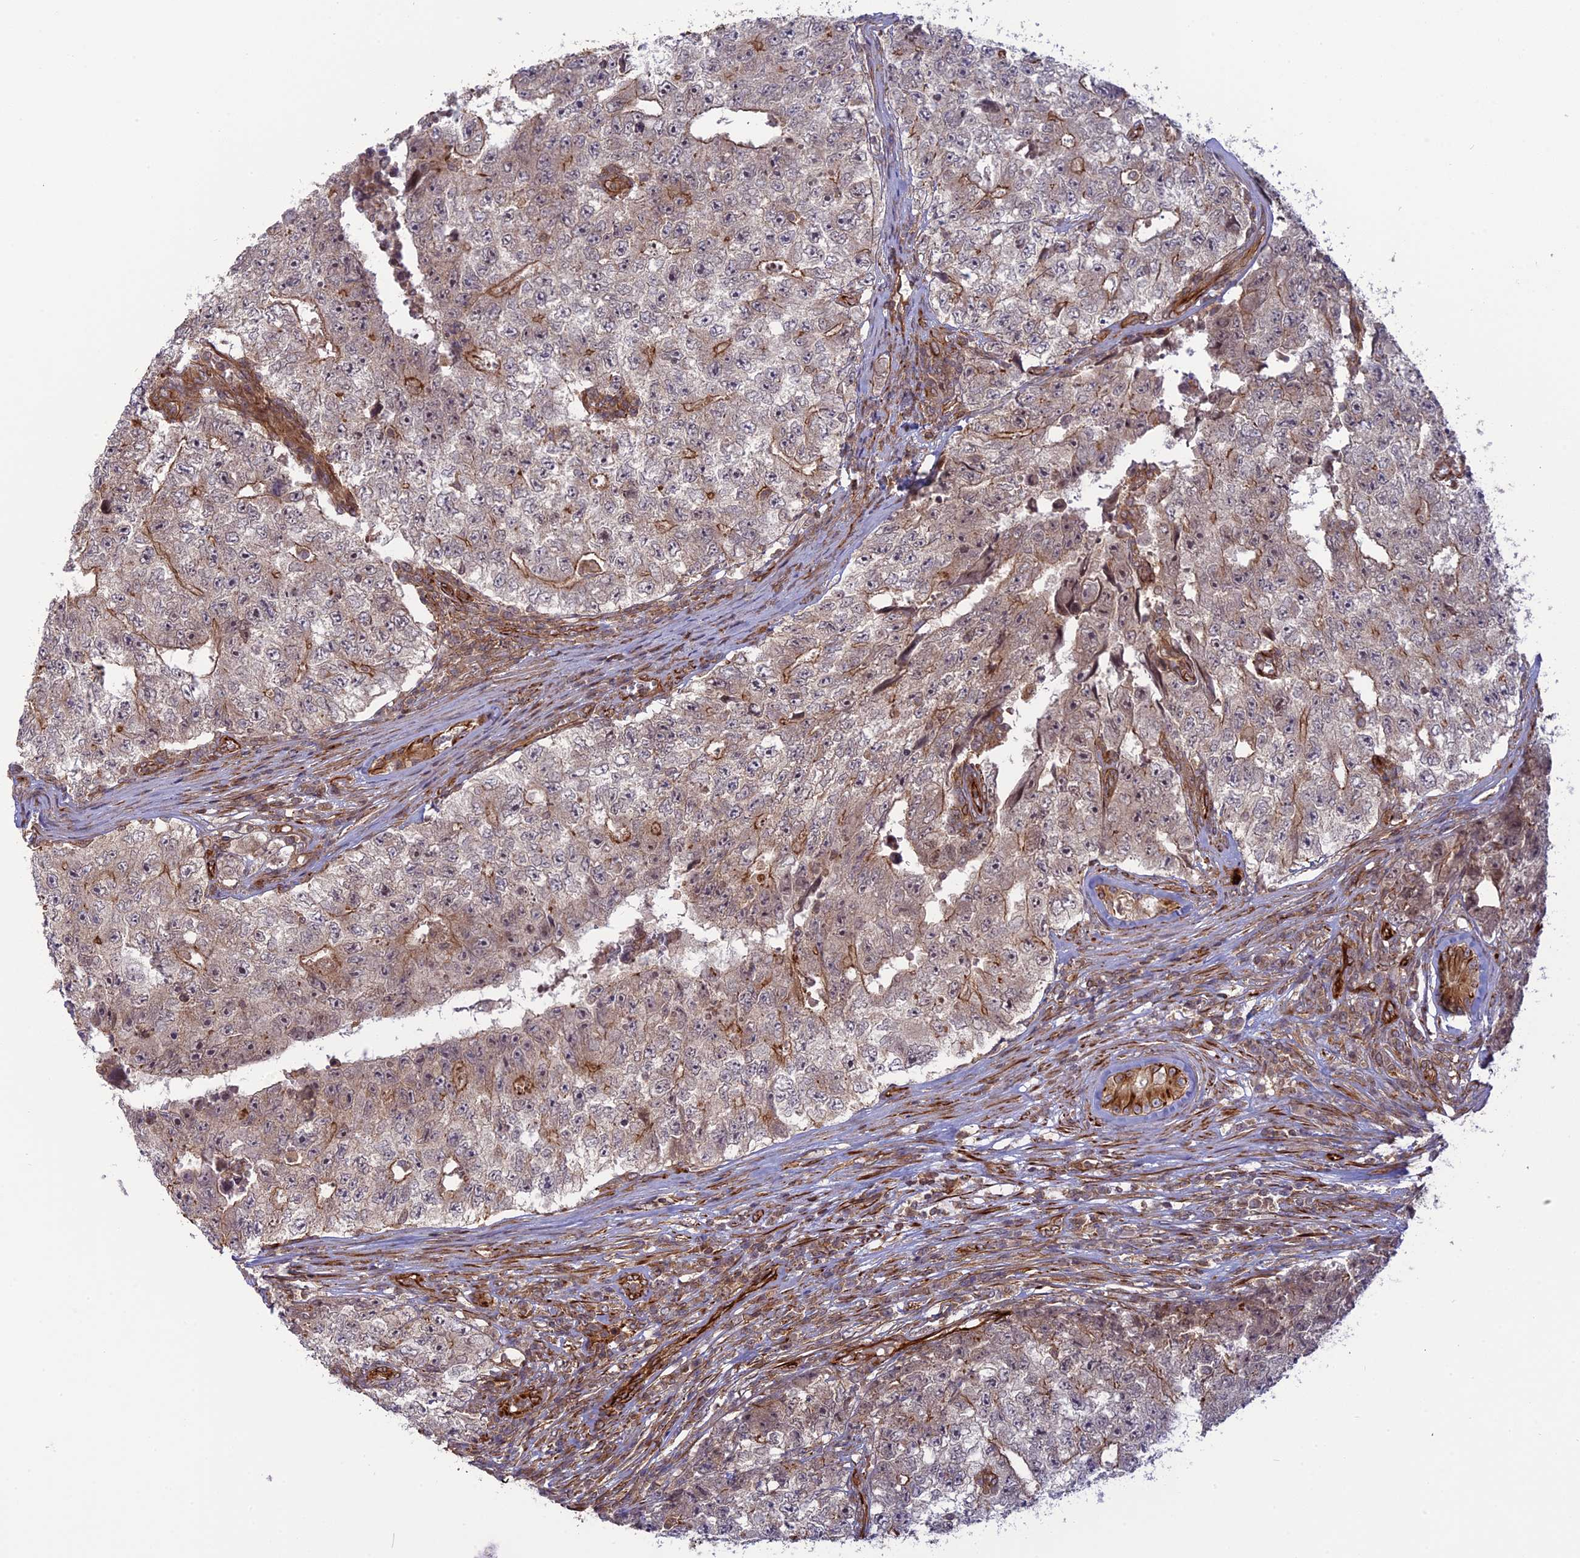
{"staining": {"intensity": "moderate", "quantity": "<25%", "location": "cytoplasmic/membranous"}, "tissue": "testis cancer", "cell_type": "Tumor cells", "image_type": "cancer", "snomed": [{"axis": "morphology", "description": "Carcinoma, Embryonal, NOS"}, {"axis": "topography", "description": "Testis"}], "caption": "Testis cancer (embryonal carcinoma) stained with immunohistochemistry (IHC) displays moderate cytoplasmic/membranous expression in approximately <25% of tumor cells. (Brightfield microscopy of DAB IHC at high magnification).", "gene": "PHLDB3", "patient": {"sex": "male", "age": 17}}